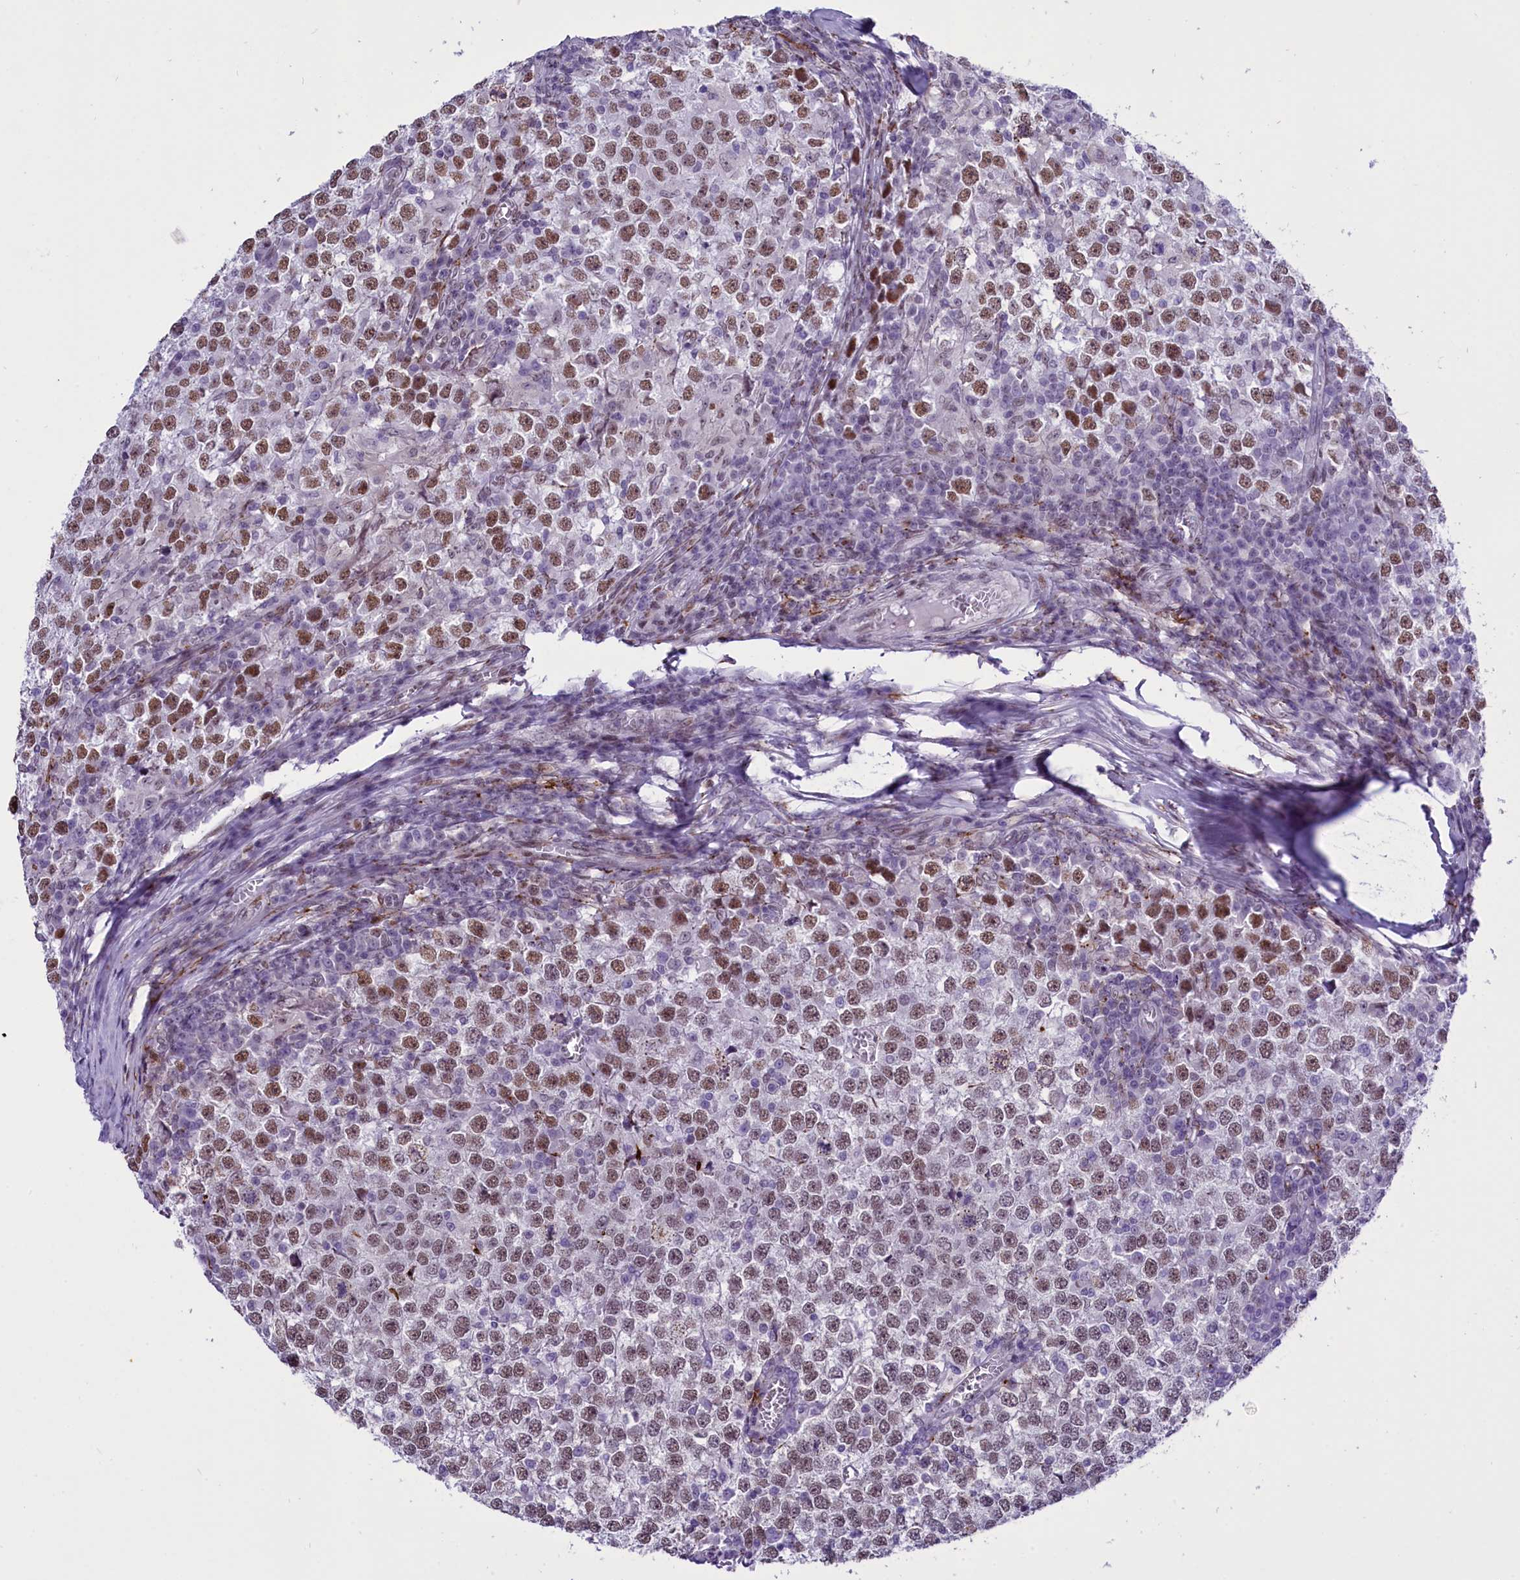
{"staining": {"intensity": "moderate", "quantity": ">75%", "location": "nuclear"}, "tissue": "testis cancer", "cell_type": "Tumor cells", "image_type": "cancer", "snomed": [{"axis": "morphology", "description": "Seminoma, NOS"}, {"axis": "topography", "description": "Testis"}], "caption": "Protein analysis of testis cancer tissue demonstrates moderate nuclear staining in approximately >75% of tumor cells.", "gene": "RPS6KB1", "patient": {"sex": "male", "age": 65}}